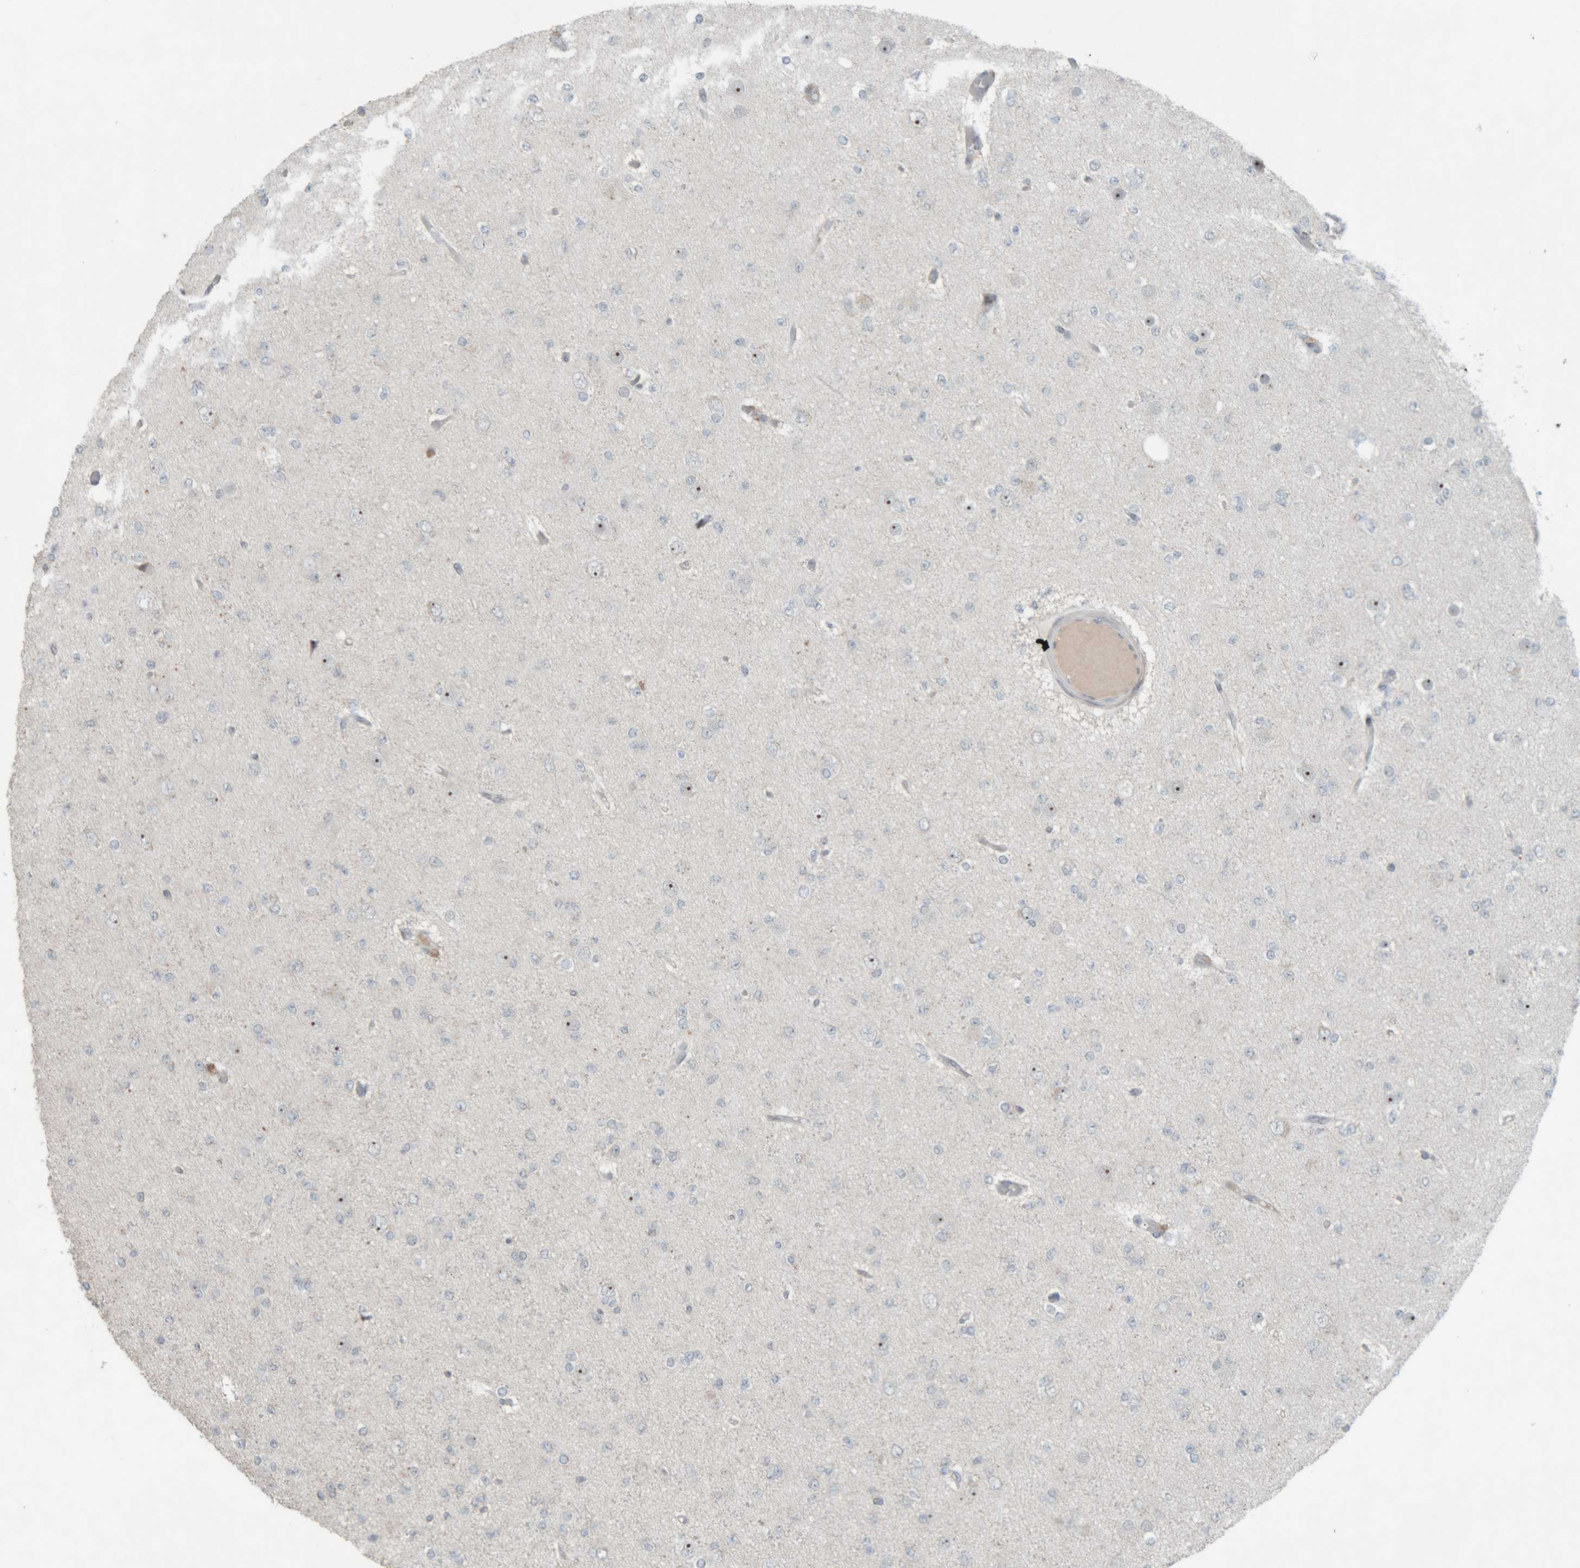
{"staining": {"intensity": "negative", "quantity": "none", "location": "none"}, "tissue": "glioma", "cell_type": "Tumor cells", "image_type": "cancer", "snomed": [{"axis": "morphology", "description": "Glioma, malignant, Low grade"}, {"axis": "topography", "description": "Brain"}], "caption": "An image of human glioma is negative for staining in tumor cells.", "gene": "RPF1", "patient": {"sex": "female", "age": 22}}